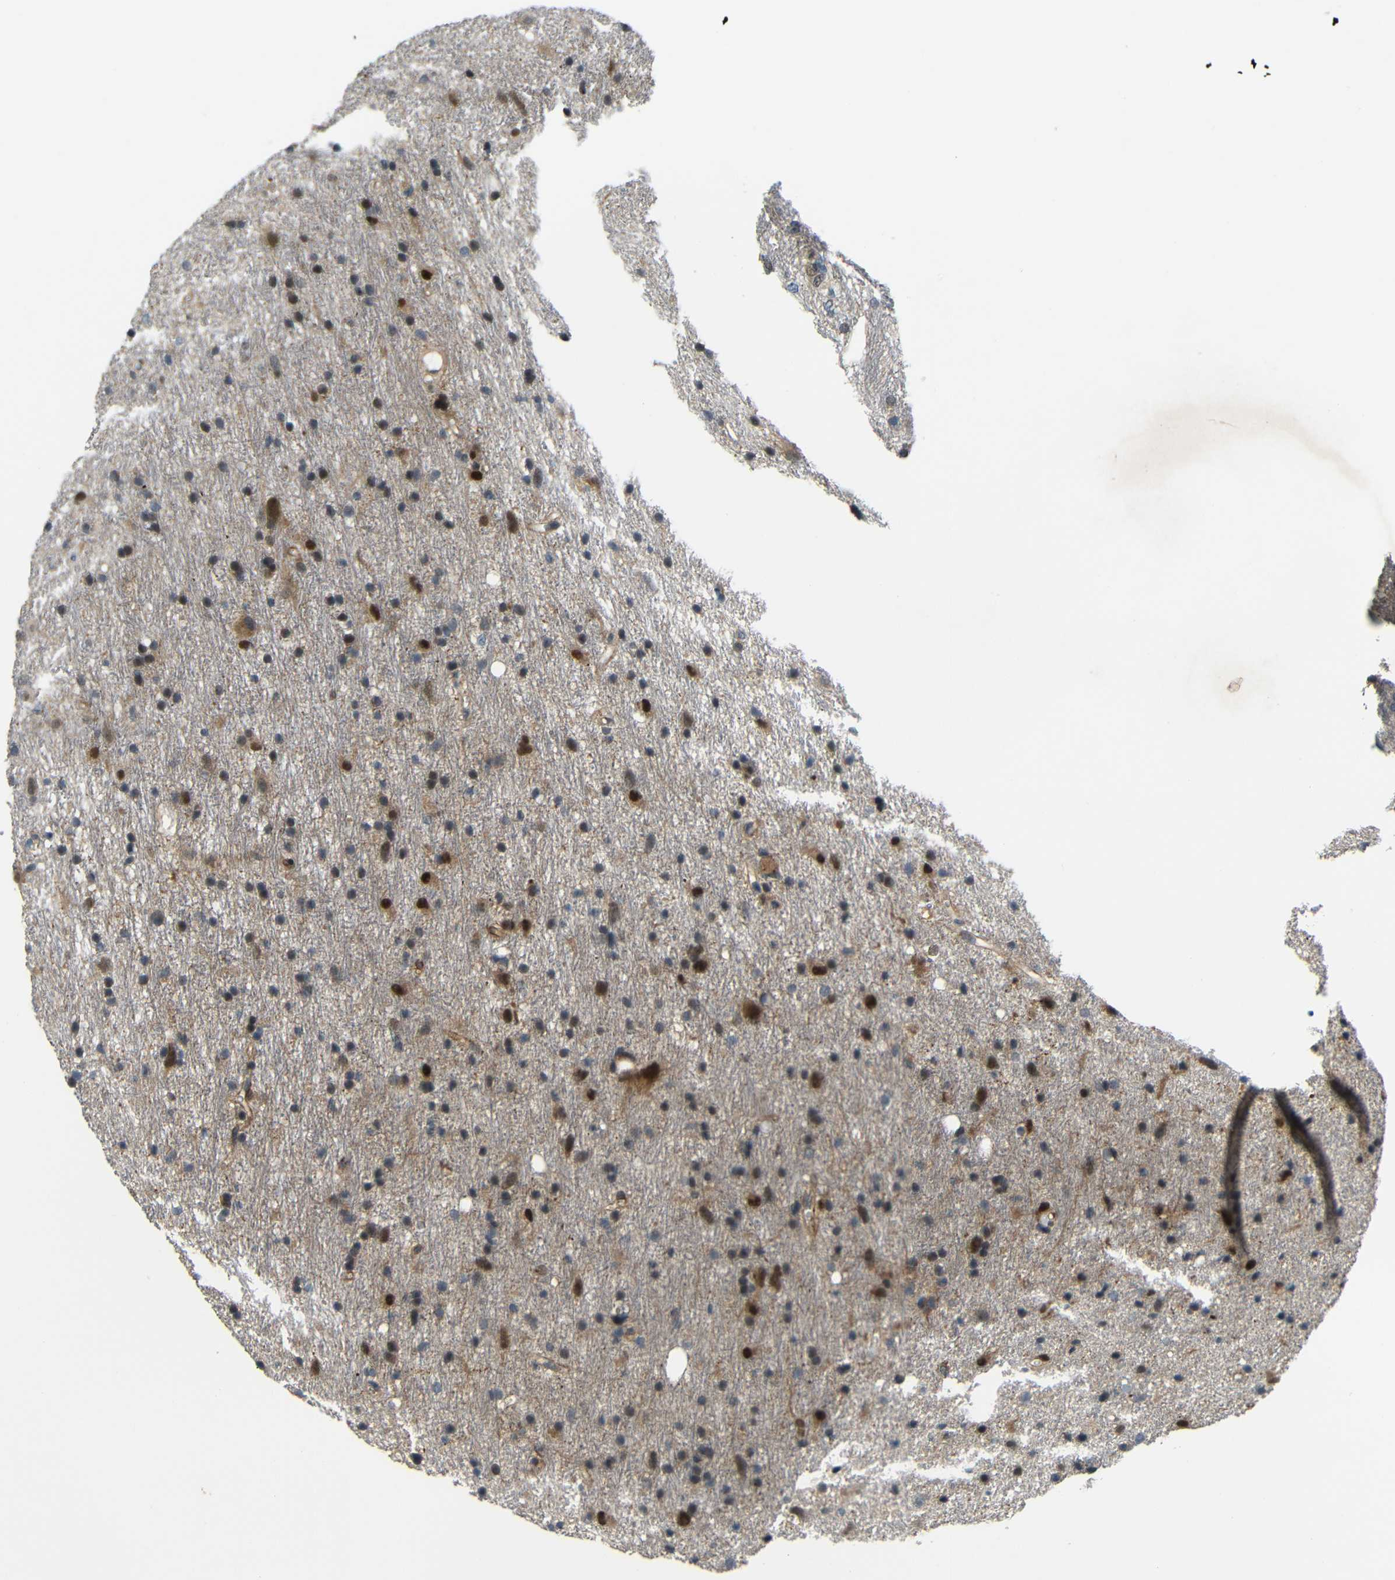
{"staining": {"intensity": "strong", "quantity": "25%-75%", "location": "nuclear"}, "tissue": "glioma", "cell_type": "Tumor cells", "image_type": "cancer", "snomed": [{"axis": "morphology", "description": "Glioma, malignant, Low grade"}, {"axis": "topography", "description": "Brain"}], "caption": "Strong nuclear staining is identified in approximately 25%-75% of tumor cells in malignant glioma (low-grade).", "gene": "SYDE1", "patient": {"sex": "male", "age": 77}}